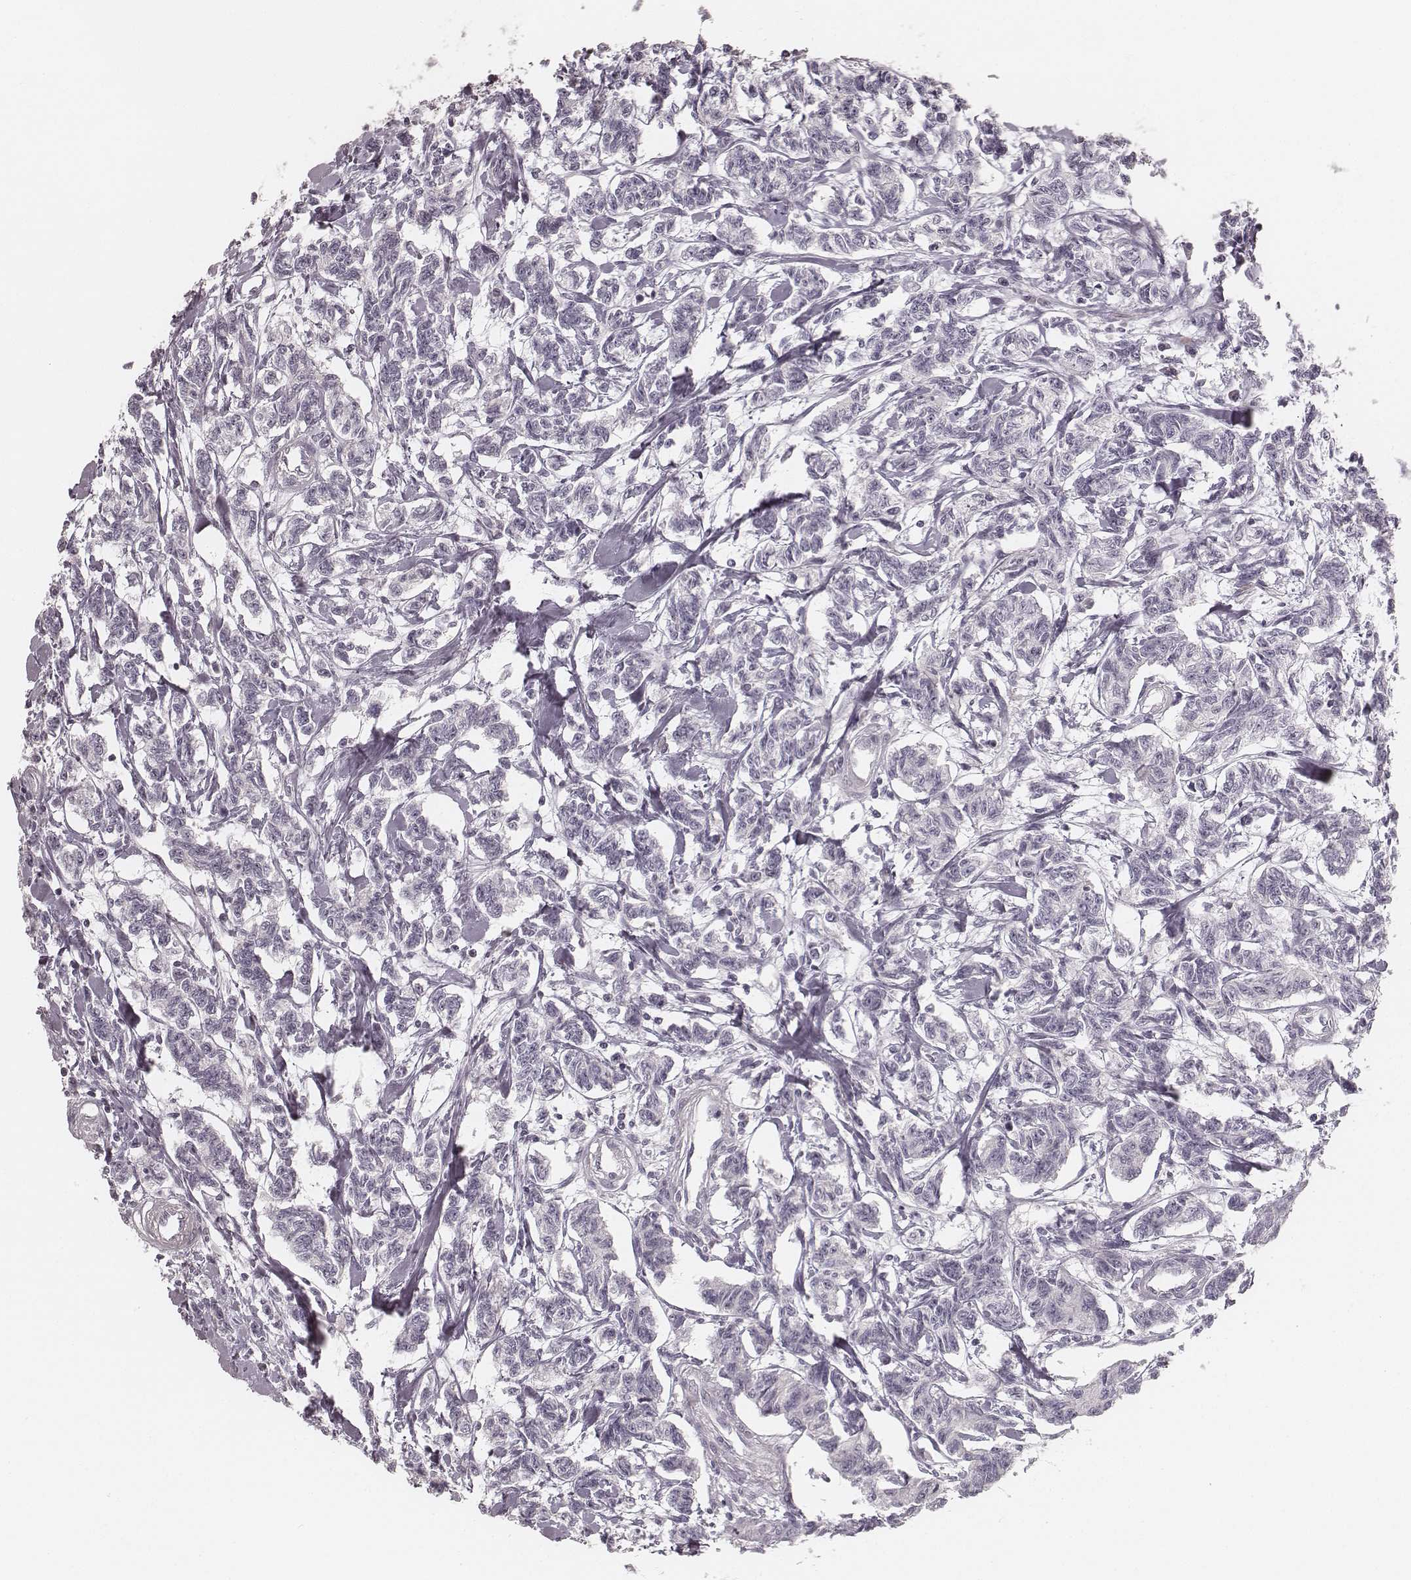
{"staining": {"intensity": "negative", "quantity": "none", "location": "none"}, "tissue": "carcinoid", "cell_type": "Tumor cells", "image_type": "cancer", "snomed": [{"axis": "morphology", "description": "Carcinoid, malignant, NOS"}, {"axis": "topography", "description": "Kidney"}], "caption": "Human malignant carcinoid stained for a protein using IHC shows no positivity in tumor cells.", "gene": "SPATA24", "patient": {"sex": "female", "age": 41}}